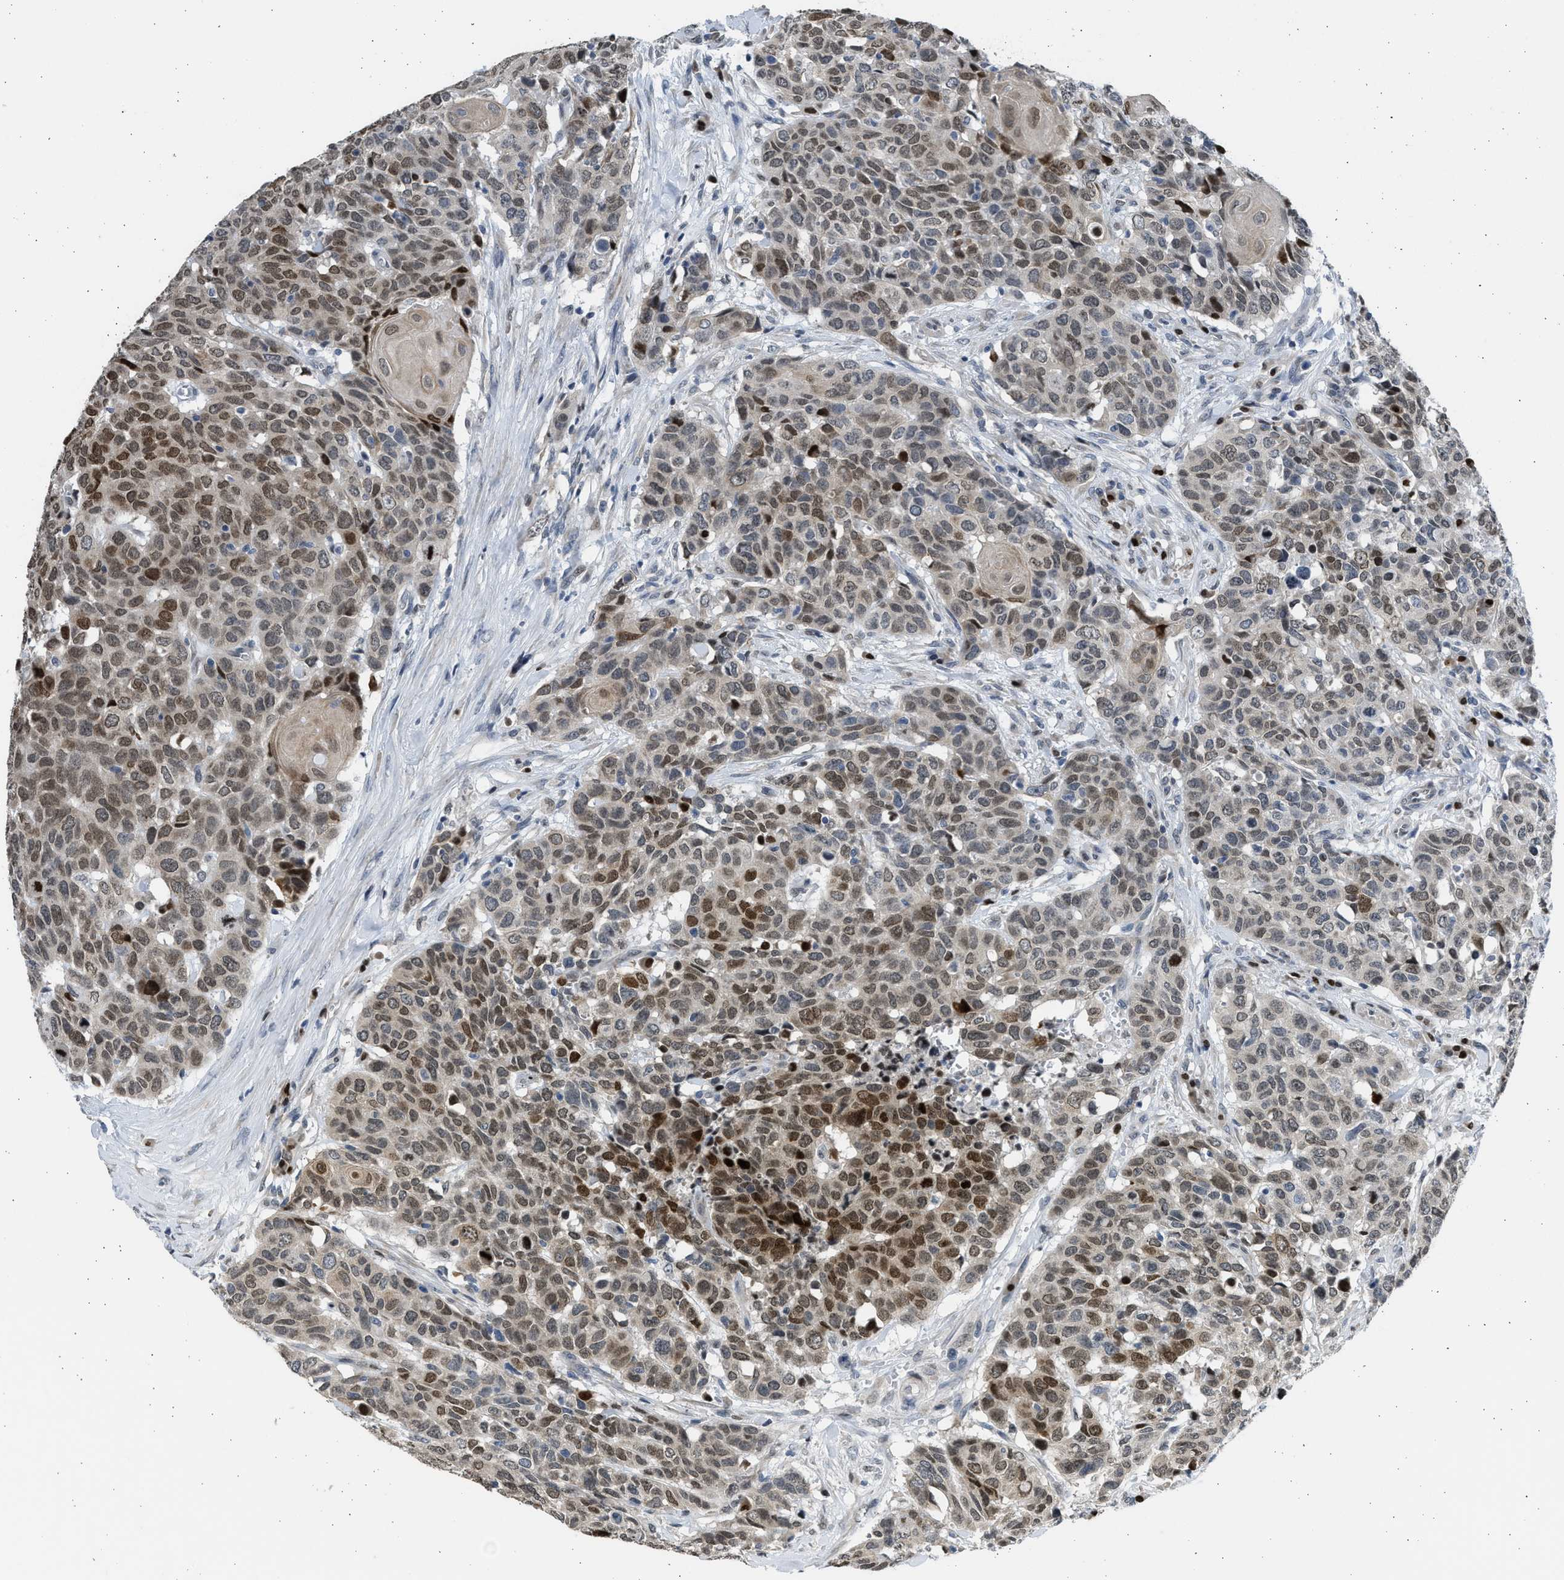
{"staining": {"intensity": "moderate", "quantity": ">75%", "location": "nuclear"}, "tissue": "head and neck cancer", "cell_type": "Tumor cells", "image_type": "cancer", "snomed": [{"axis": "morphology", "description": "Squamous cell carcinoma, NOS"}, {"axis": "topography", "description": "Head-Neck"}], "caption": "A high-resolution micrograph shows immunohistochemistry staining of head and neck cancer (squamous cell carcinoma), which demonstrates moderate nuclear positivity in approximately >75% of tumor cells.", "gene": "HMGN3", "patient": {"sex": "male", "age": 66}}